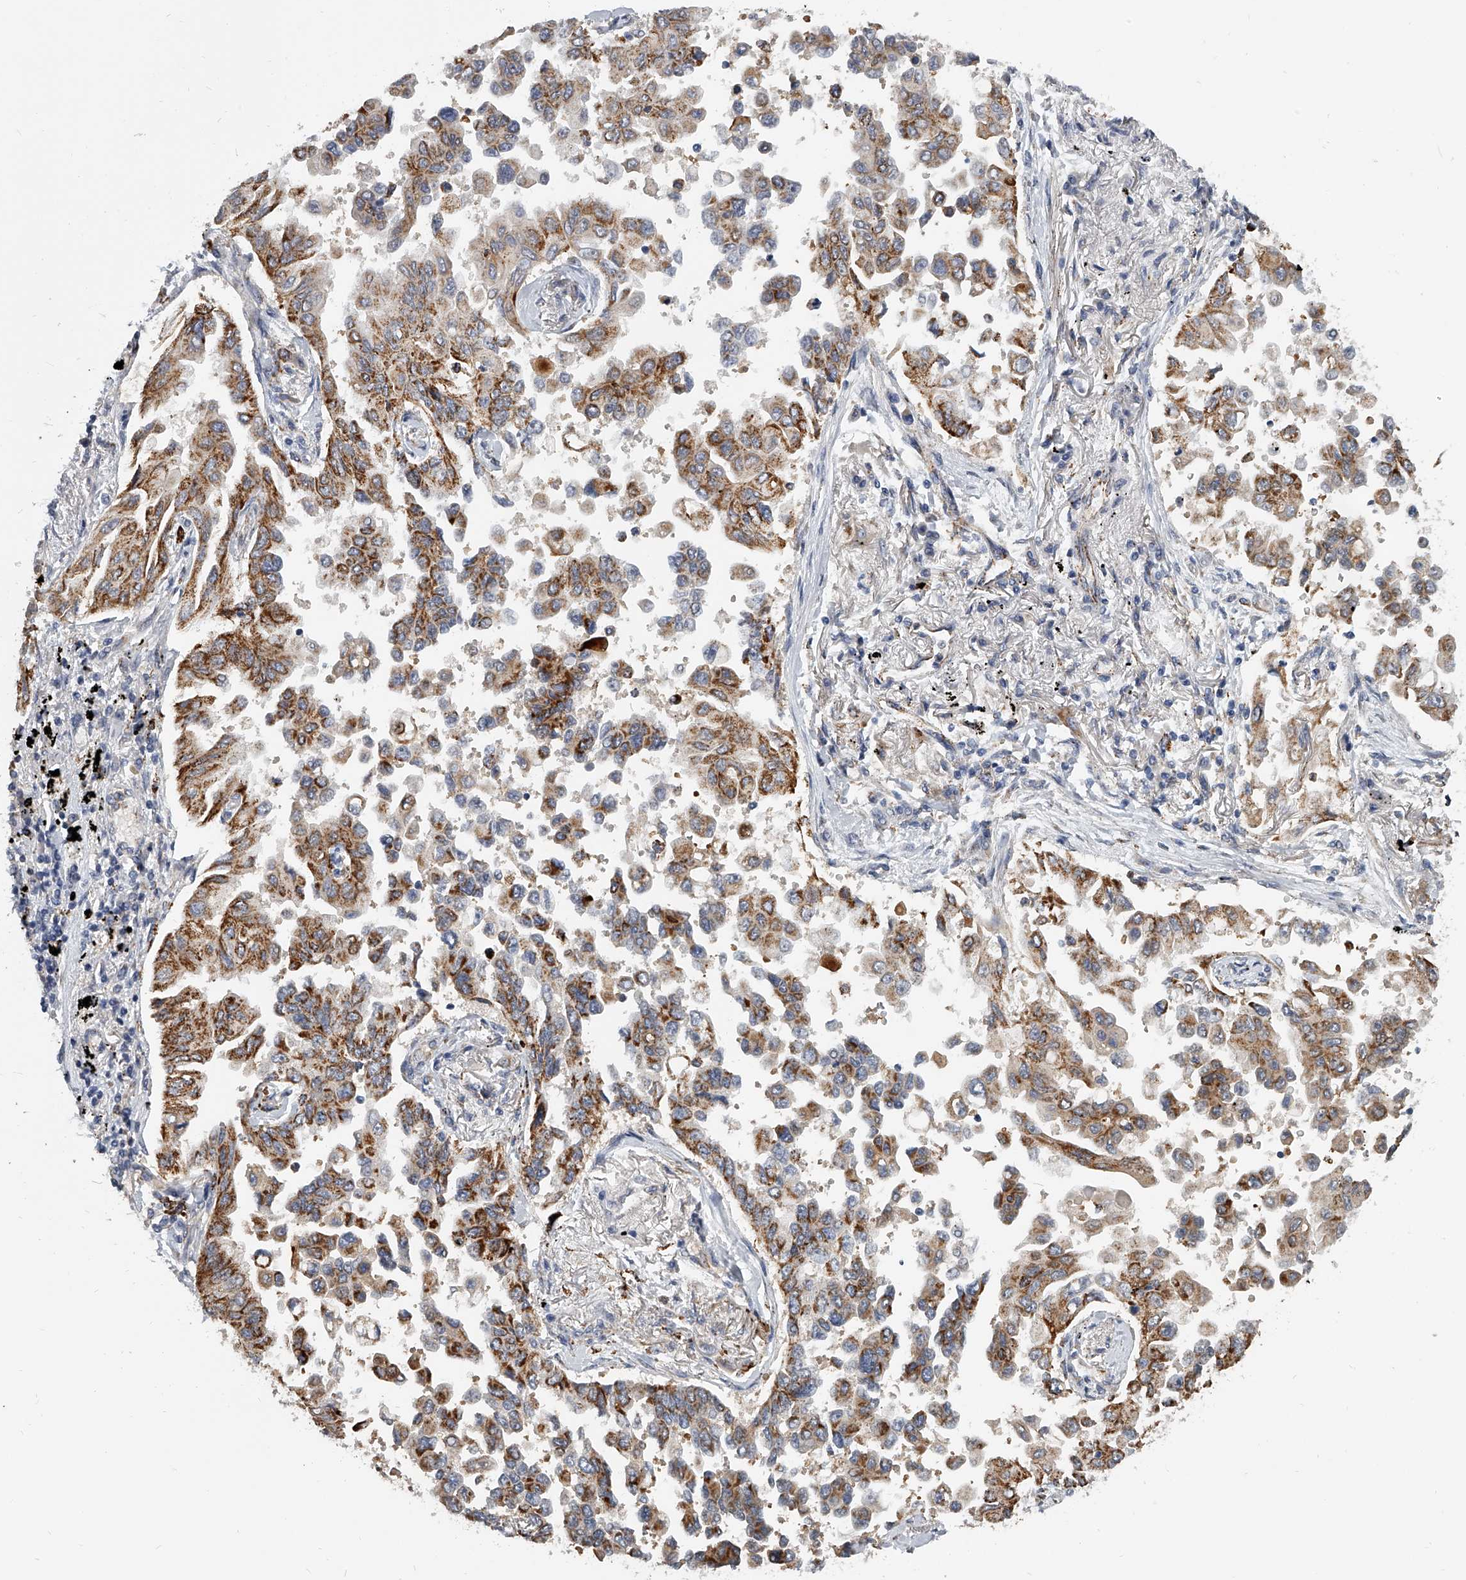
{"staining": {"intensity": "moderate", "quantity": ">75%", "location": "cytoplasmic/membranous"}, "tissue": "lung cancer", "cell_type": "Tumor cells", "image_type": "cancer", "snomed": [{"axis": "morphology", "description": "Adenocarcinoma, NOS"}, {"axis": "topography", "description": "Lung"}], "caption": "Human adenocarcinoma (lung) stained with a brown dye demonstrates moderate cytoplasmic/membranous positive expression in approximately >75% of tumor cells.", "gene": "KLHL7", "patient": {"sex": "female", "age": 67}}